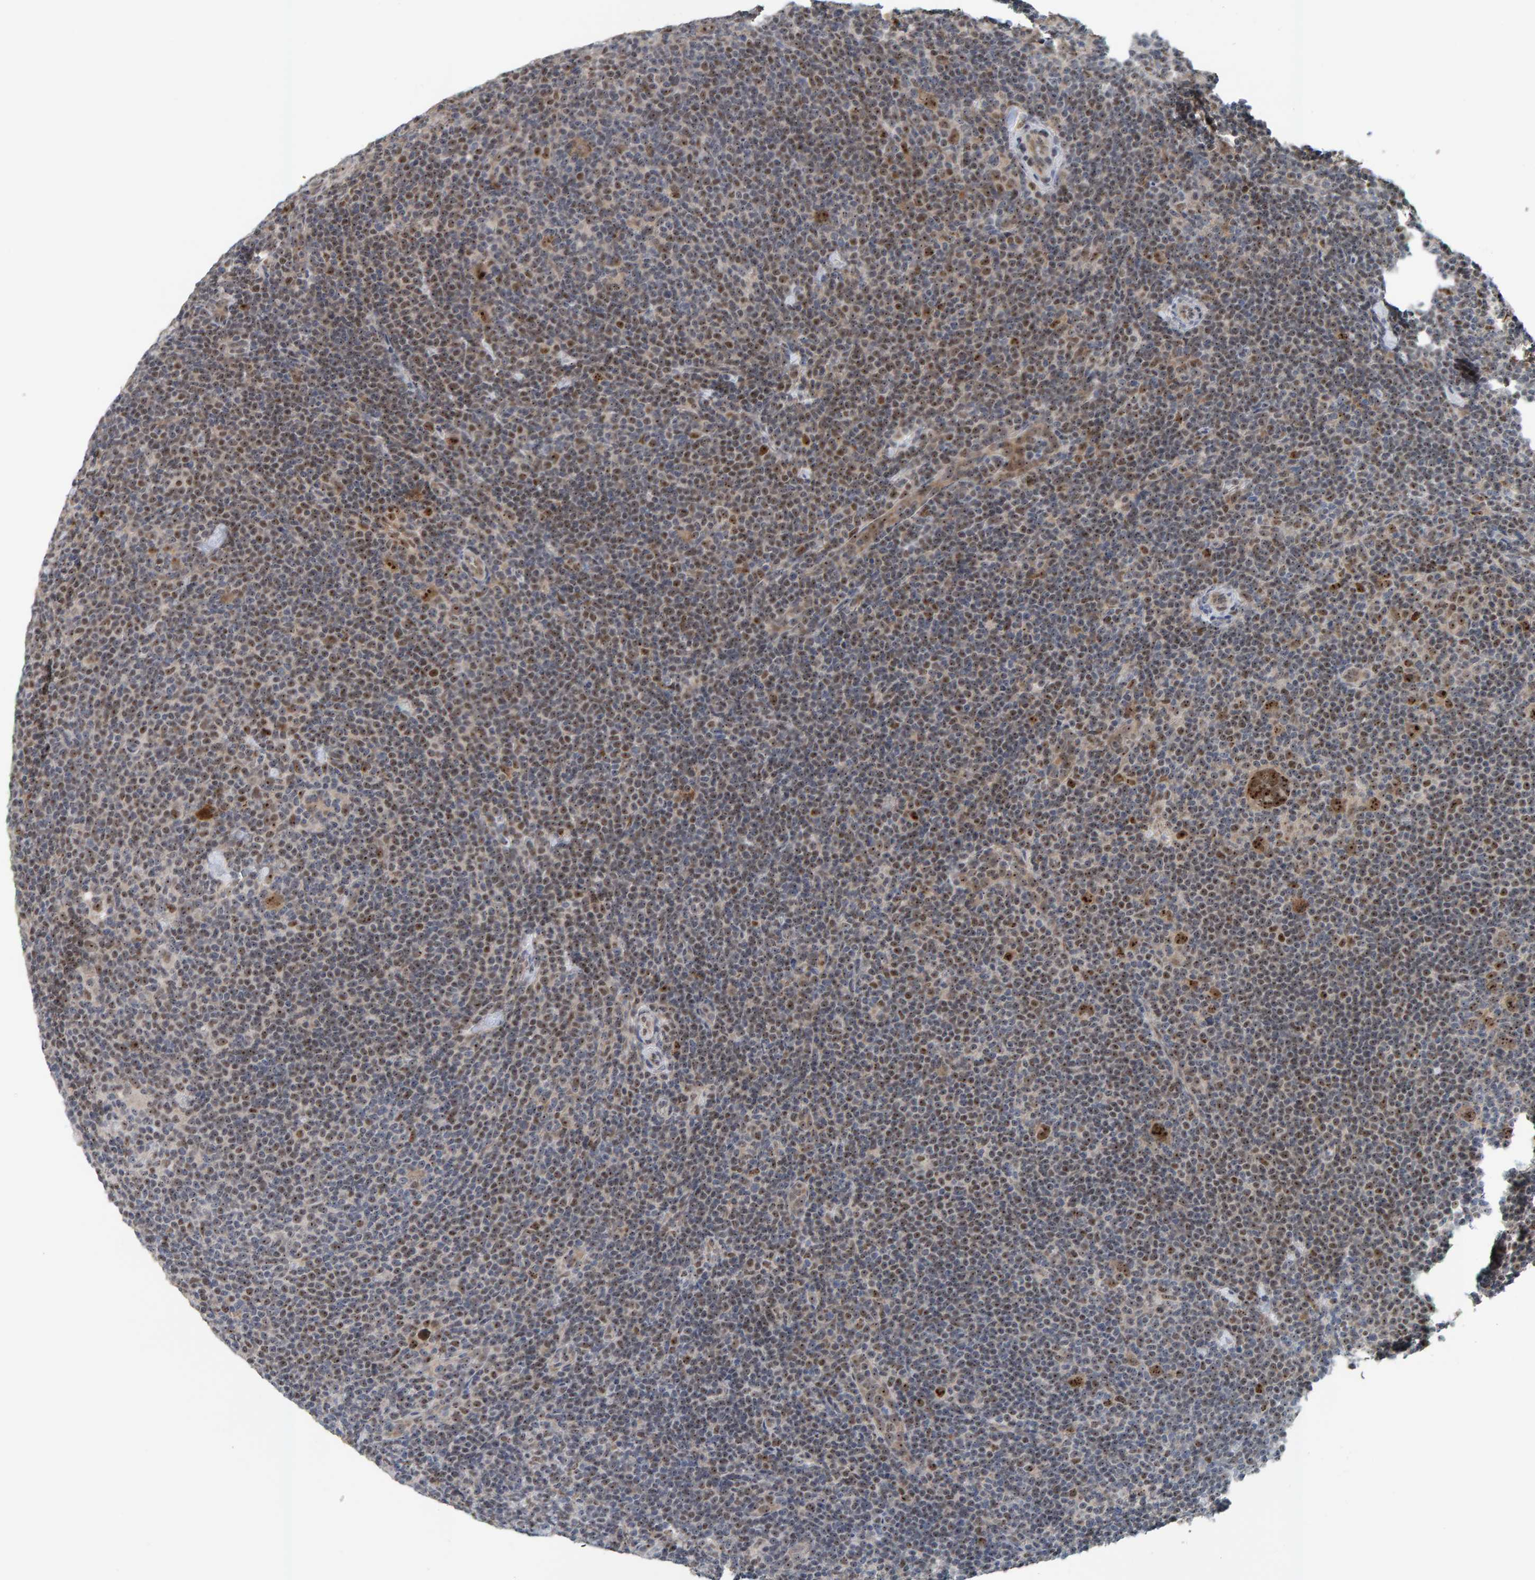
{"staining": {"intensity": "moderate", "quantity": ">75%", "location": "nuclear"}, "tissue": "lymphoma", "cell_type": "Tumor cells", "image_type": "cancer", "snomed": [{"axis": "morphology", "description": "Hodgkin's disease, NOS"}, {"axis": "topography", "description": "Lymph node"}], "caption": "The photomicrograph shows a brown stain indicating the presence of a protein in the nuclear of tumor cells in lymphoma.", "gene": "POLR1E", "patient": {"sex": "female", "age": 57}}